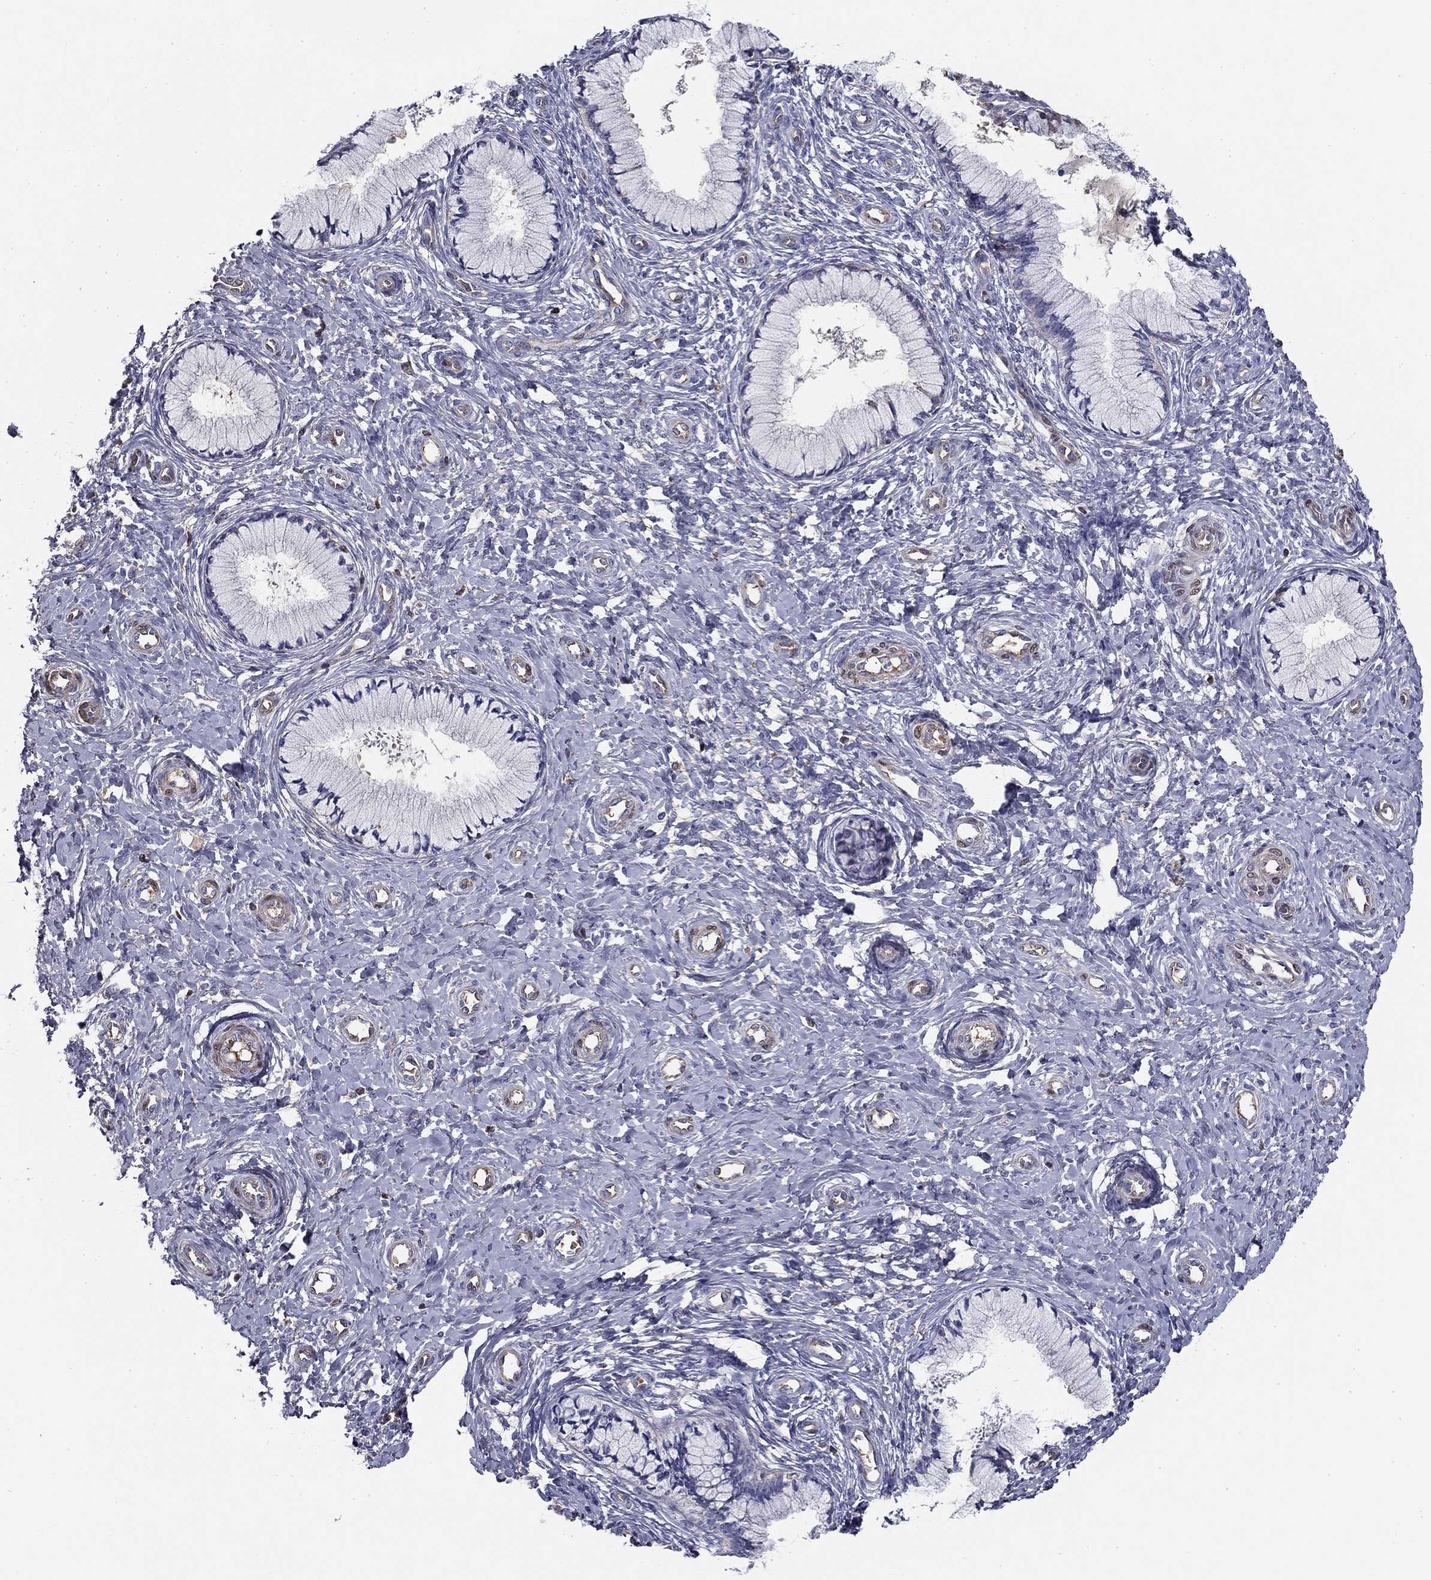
{"staining": {"intensity": "negative", "quantity": "none", "location": "none"}, "tissue": "cervix", "cell_type": "Glandular cells", "image_type": "normal", "snomed": [{"axis": "morphology", "description": "Normal tissue, NOS"}, {"axis": "topography", "description": "Cervix"}], "caption": "DAB immunohistochemical staining of unremarkable cervix reveals no significant expression in glandular cells.", "gene": "CPLX4", "patient": {"sex": "female", "age": 37}}